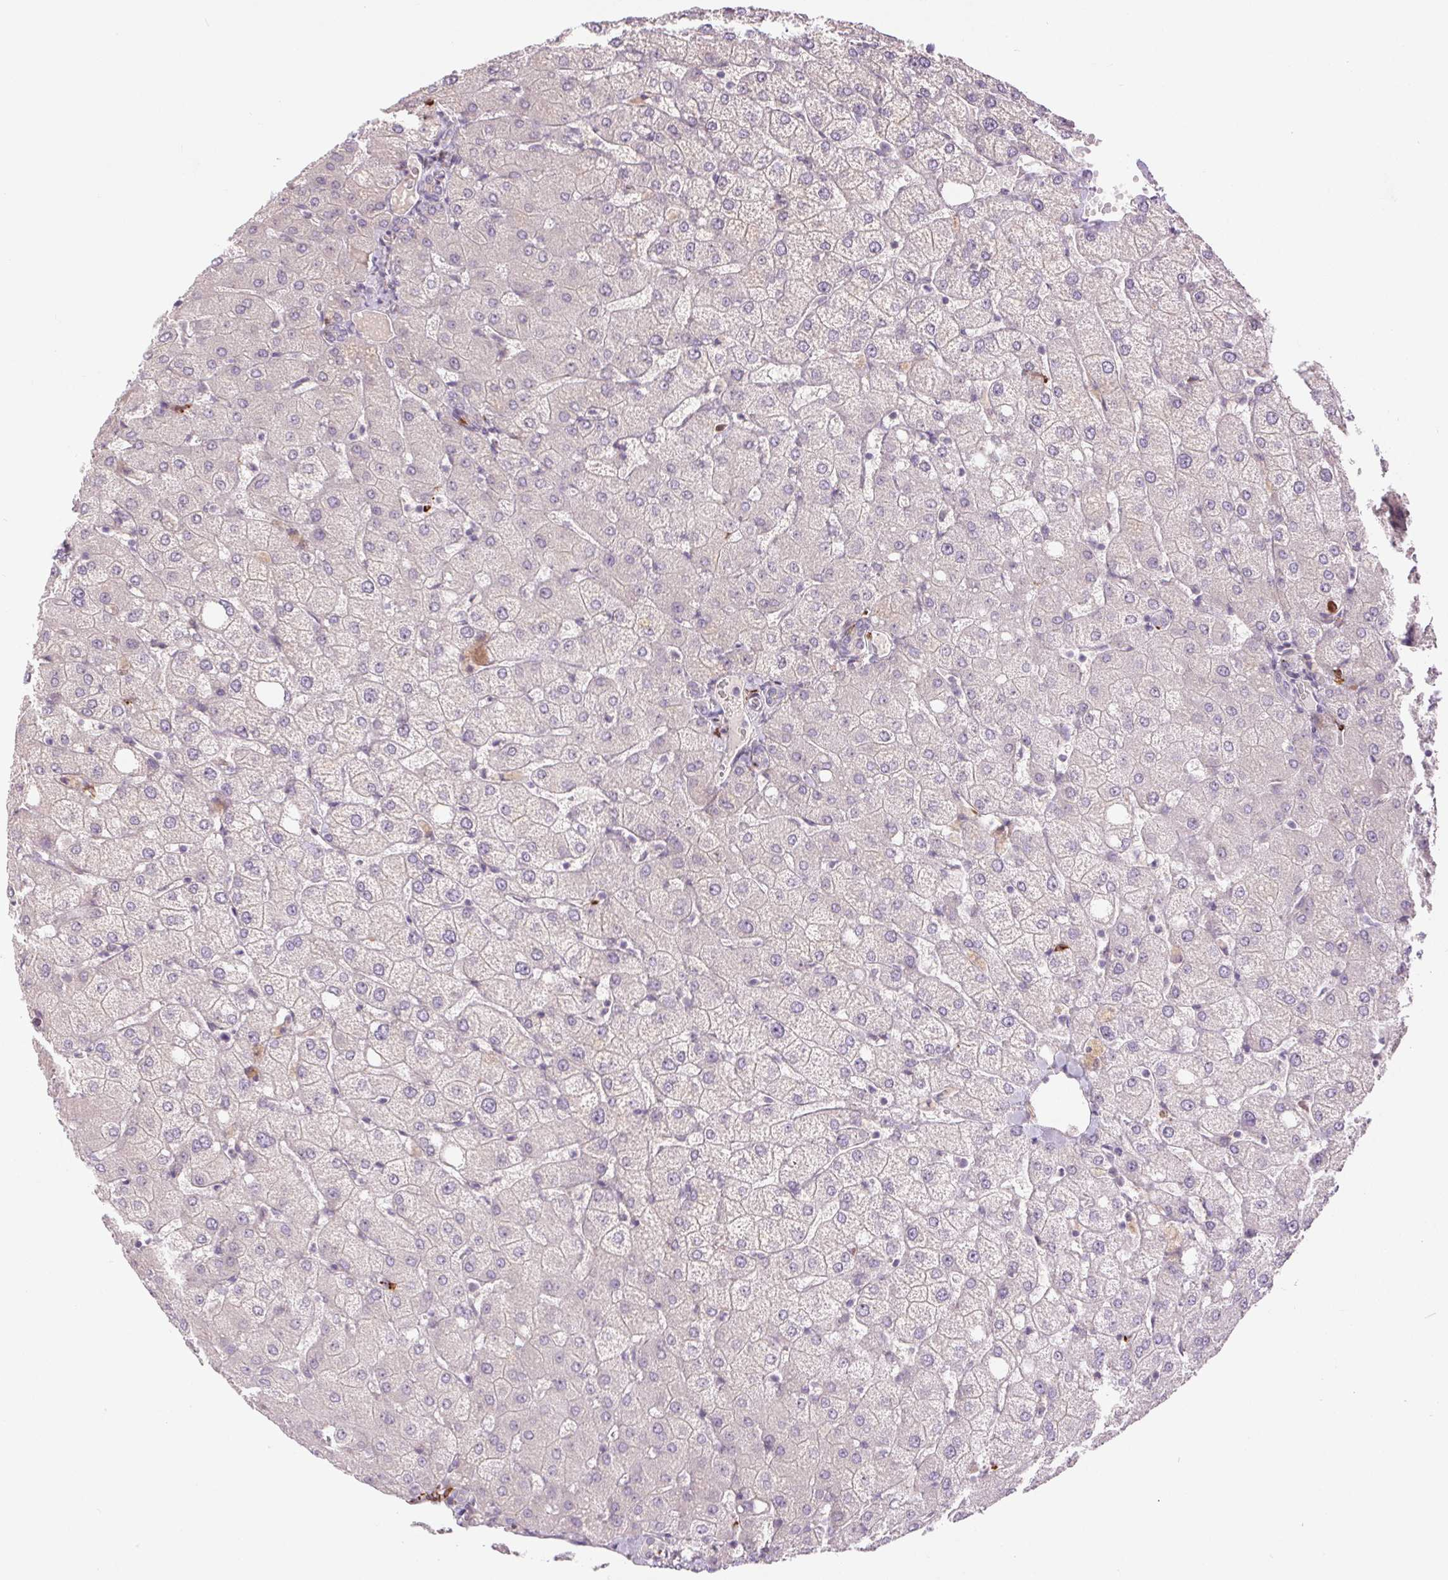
{"staining": {"intensity": "negative", "quantity": "none", "location": "none"}, "tissue": "liver", "cell_type": "Cholangiocytes", "image_type": "normal", "snomed": [{"axis": "morphology", "description": "Normal tissue, NOS"}, {"axis": "topography", "description": "Liver"}], "caption": "The micrograph exhibits no staining of cholangiocytes in benign liver. Nuclei are stained in blue.", "gene": "METTL17", "patient": {"sex": "female", "age": 54}}